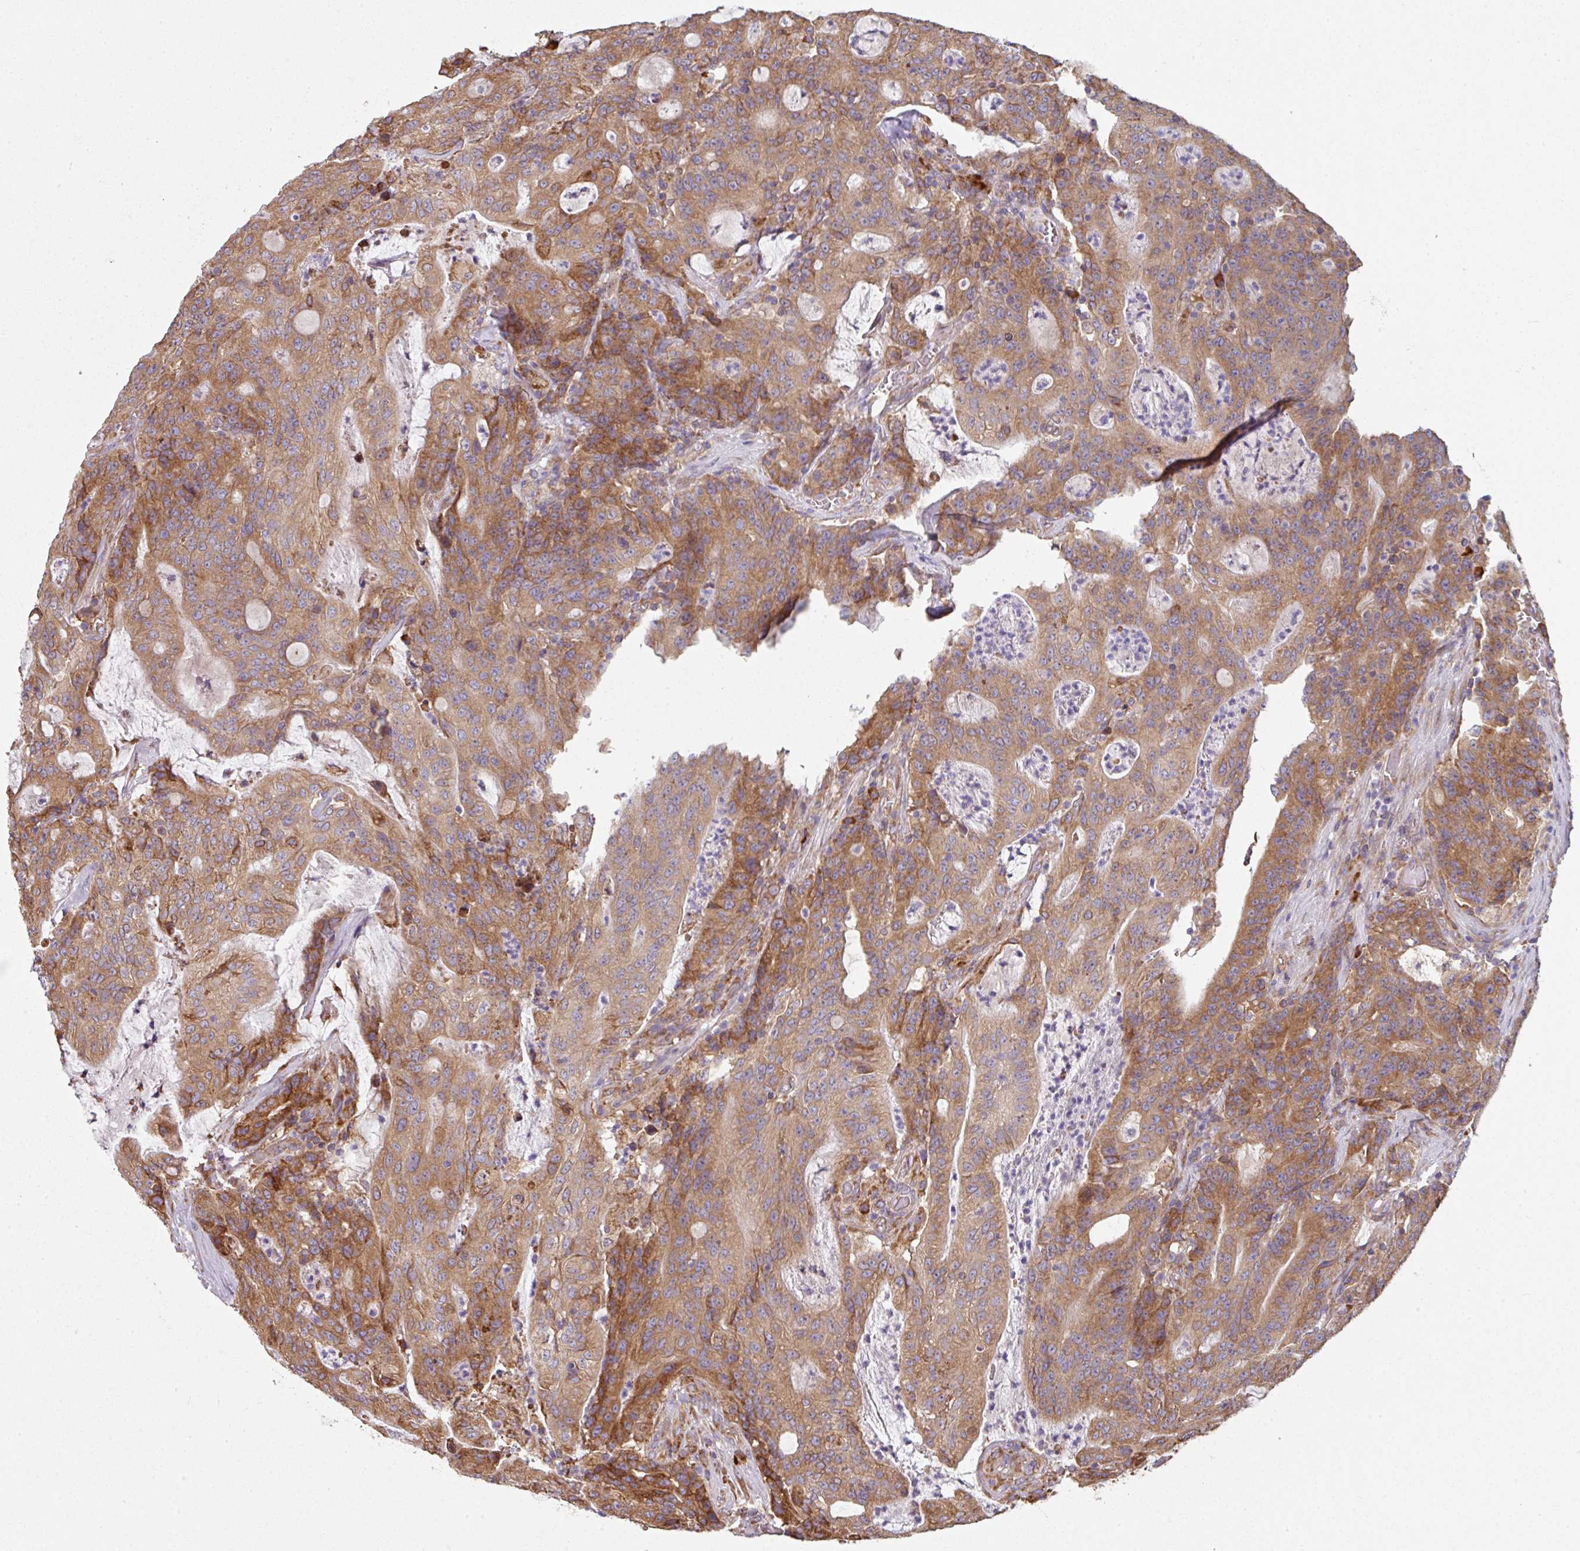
{"staining": {"intensity": "moderate", "quantity": ">75%", "location": "cytoplasmic/membranous"}, "tissue": "colorectal cancer", "cell_type": "Tumor cells", "image_type": "cancer", "snomed": [{"axis": "morphology", "description": "Adenocarcinoma, NOS"}, {"axis": "topography", "description": "Colon"}], "caption": "Immunohistochemical staining of colorectal cancer reveals medium levels of moderate cytoplasmic/membranous expression in approximately >75% of tumor cells. (DAB (3,3'-diaminobenzidine) IHC, brown staining for protein, blue staining for nuclei).", "gene": "FAT4", "patient": {"sex": "male", "age": 83}}